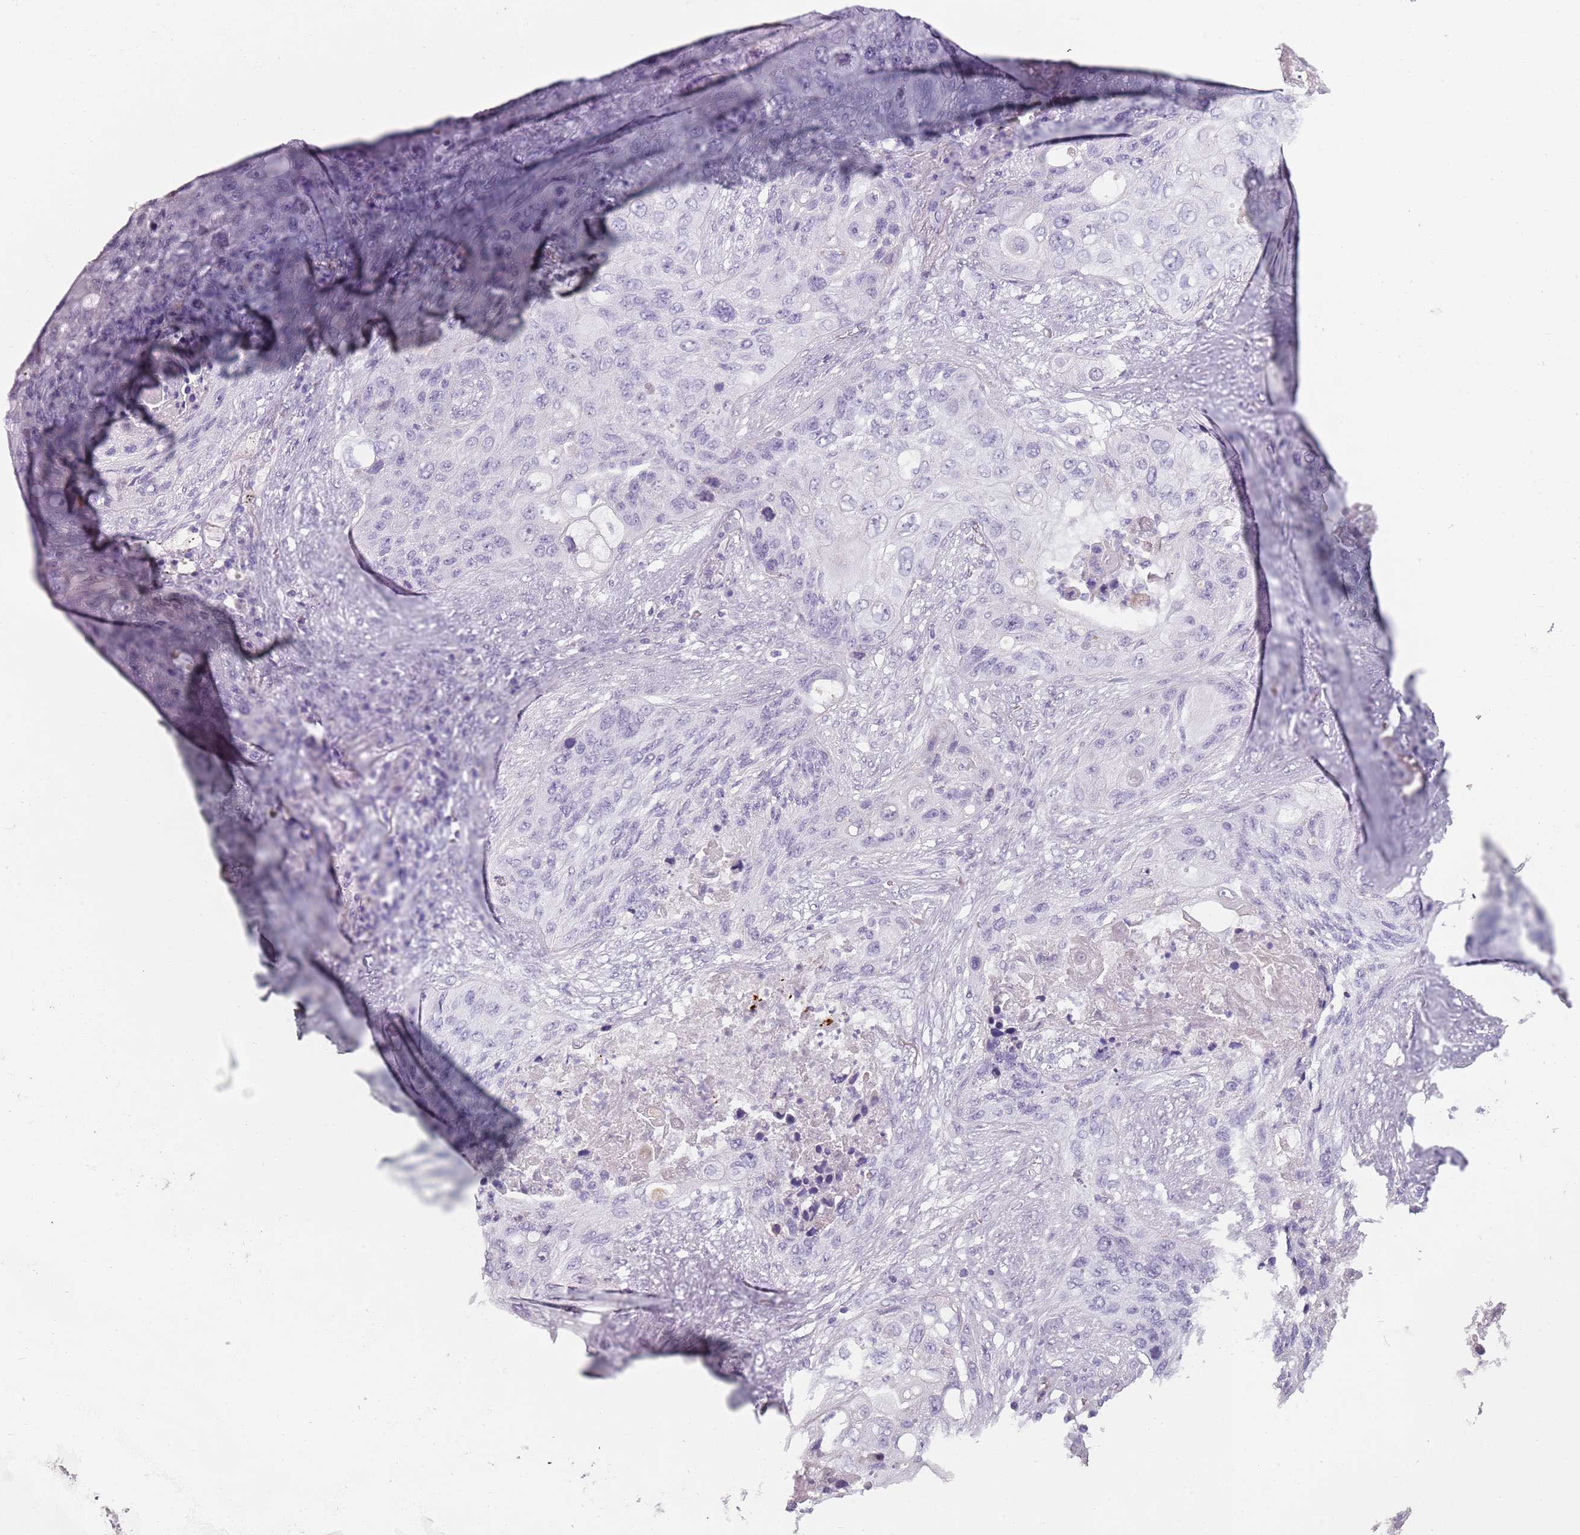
{"staining": {"intensity": "negative", "quantity": "none", "location": "none"}, "tissue": "lung cancer", "cell_type": "Tumor cells", "image_type": "cancer", "snomed": [{"axis": "morphology", "description": "Squamous cell carcinoma, NOS"}, {"axis": "topography", "description": "Lung"}], "caption": "DAB (3,3'-diaminobenzidine) immunohistochemical staining of human lung squamous cell carcinoma exhibits no significant expression in tumor cells. The staining was performed using DAB to visualize the protein expression in brown, while the nuclei were stained in blue with hematoxylin (Magnification: 20x).", "gene": "PIEZO1", "patient": {"sex": "female", "age": 63}}